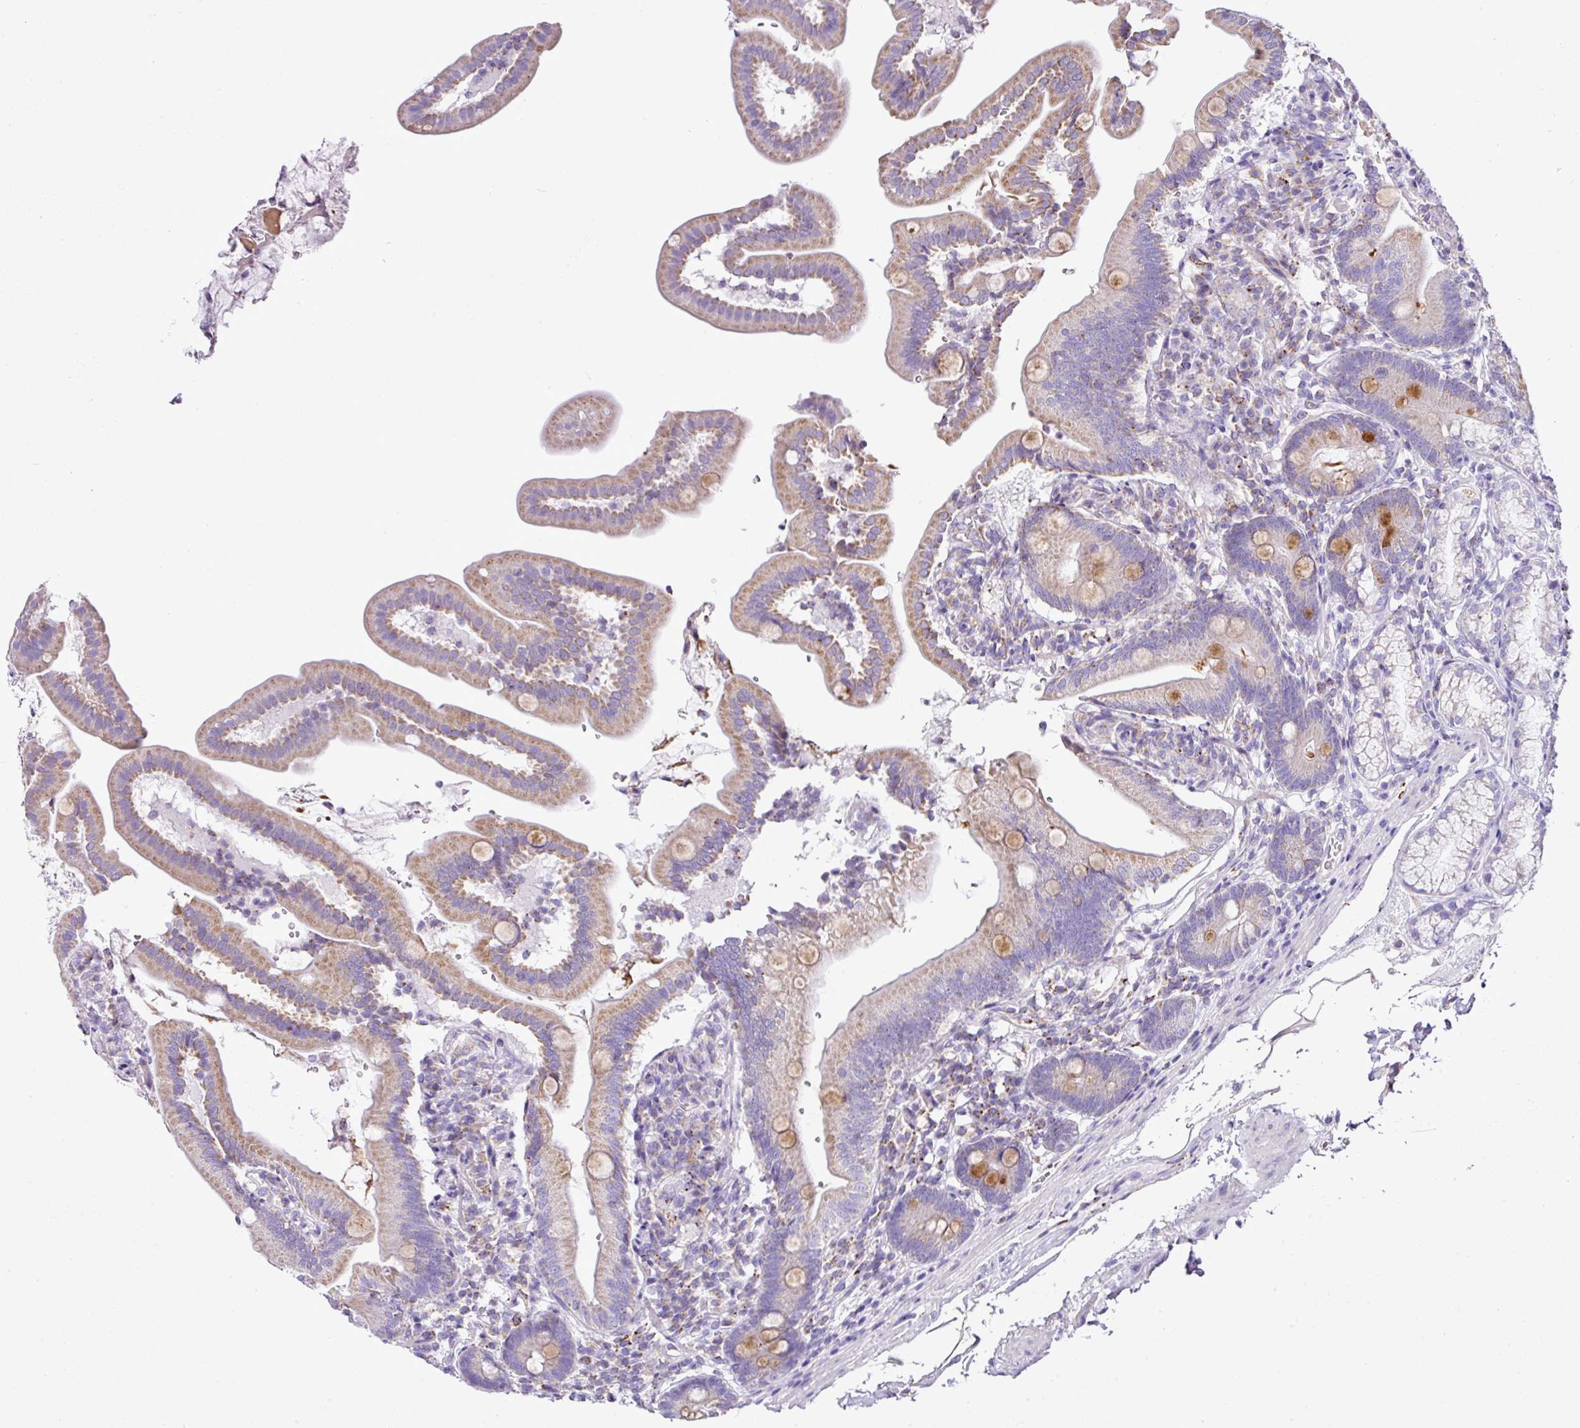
{"staining": {"intensity": "moderate", "quantity": ">75%", "location": "cytoplasmic/membranous"}, "tissue": "duodenum", "cell_type": "Glandular cells", "image_type": "normal", "snomed": [{"axis": "morphology", "description": "Normal tissue, NOS"}, {"axis": "topography", "description": "Duodenum"}], "caption": "Protein staining reveals moderate cytoplasmic/membranous expression in about >75% of glandular cells in unremarkable duodenum. The staining was performed using DAB (3,3'-diaminobenzidine) to visualize the protein expression in brown, while the nuclei were stained in blue with hematoxylin (Magnification: 20x).", "gene": "PGAP4", "patient": {"sex": "female", "age": 67}}